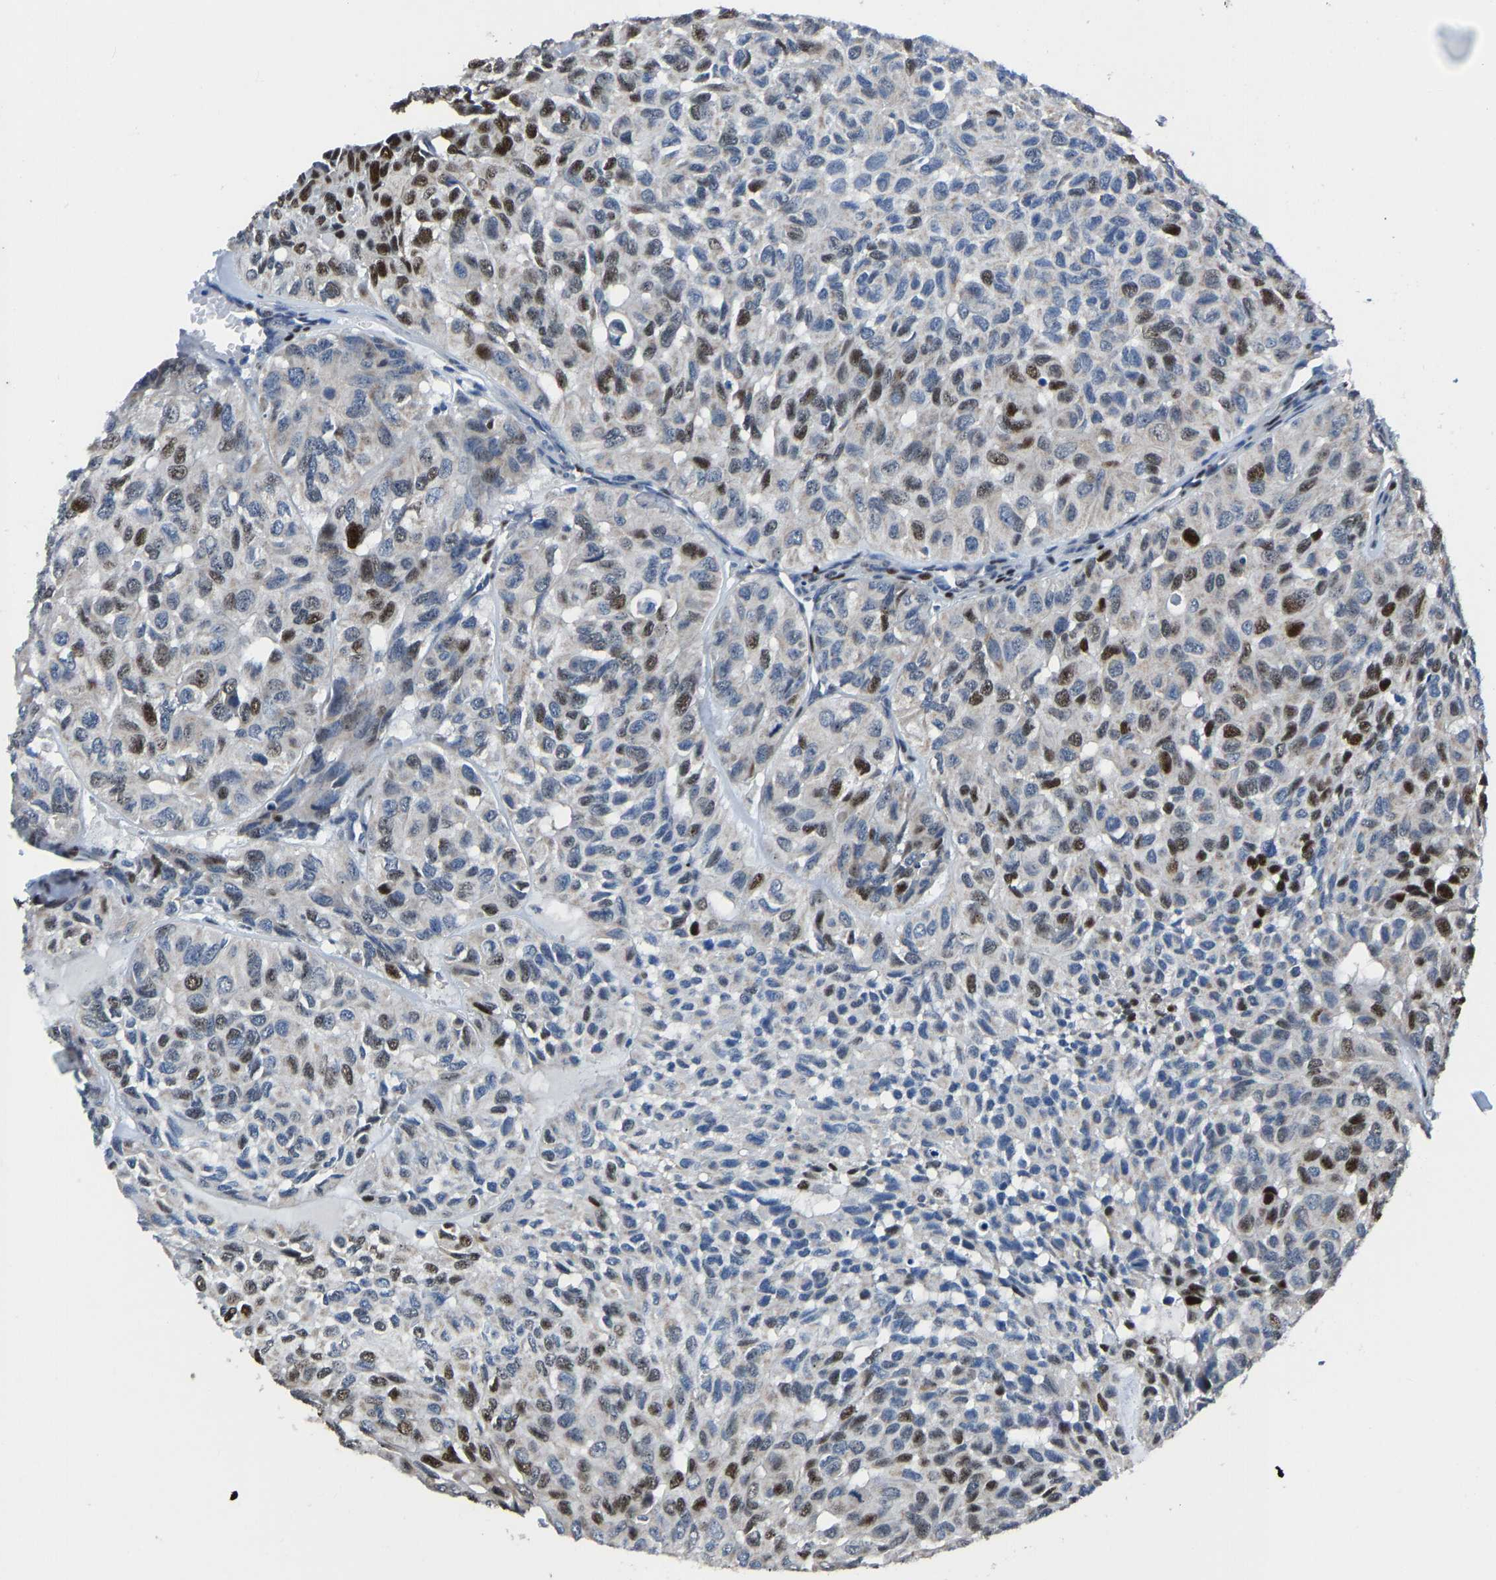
{"staining": {"intensity": "moderate", "quantity": "<25%", "location": "nuclear"}, "tissue": "head and neck cancer", "cell_type": "Tumor cells", "image_type": "cancer", "snomed": [{"axis": "morphology", "description": "Adenocarcinoma, NOS"}, {"axis": "topography", "description": "Salivary gland, NOS"}, {"axis": "topography", "description": "Head-Neck"}], "caption": "Immunohistochemistry (DAB) staining of human head and neck cancer demonstrates moderate nuclear protein expression in about <25% of tumor cells.", "gene": "EGR1", "patient": {"sex": "female", "age": 76}}